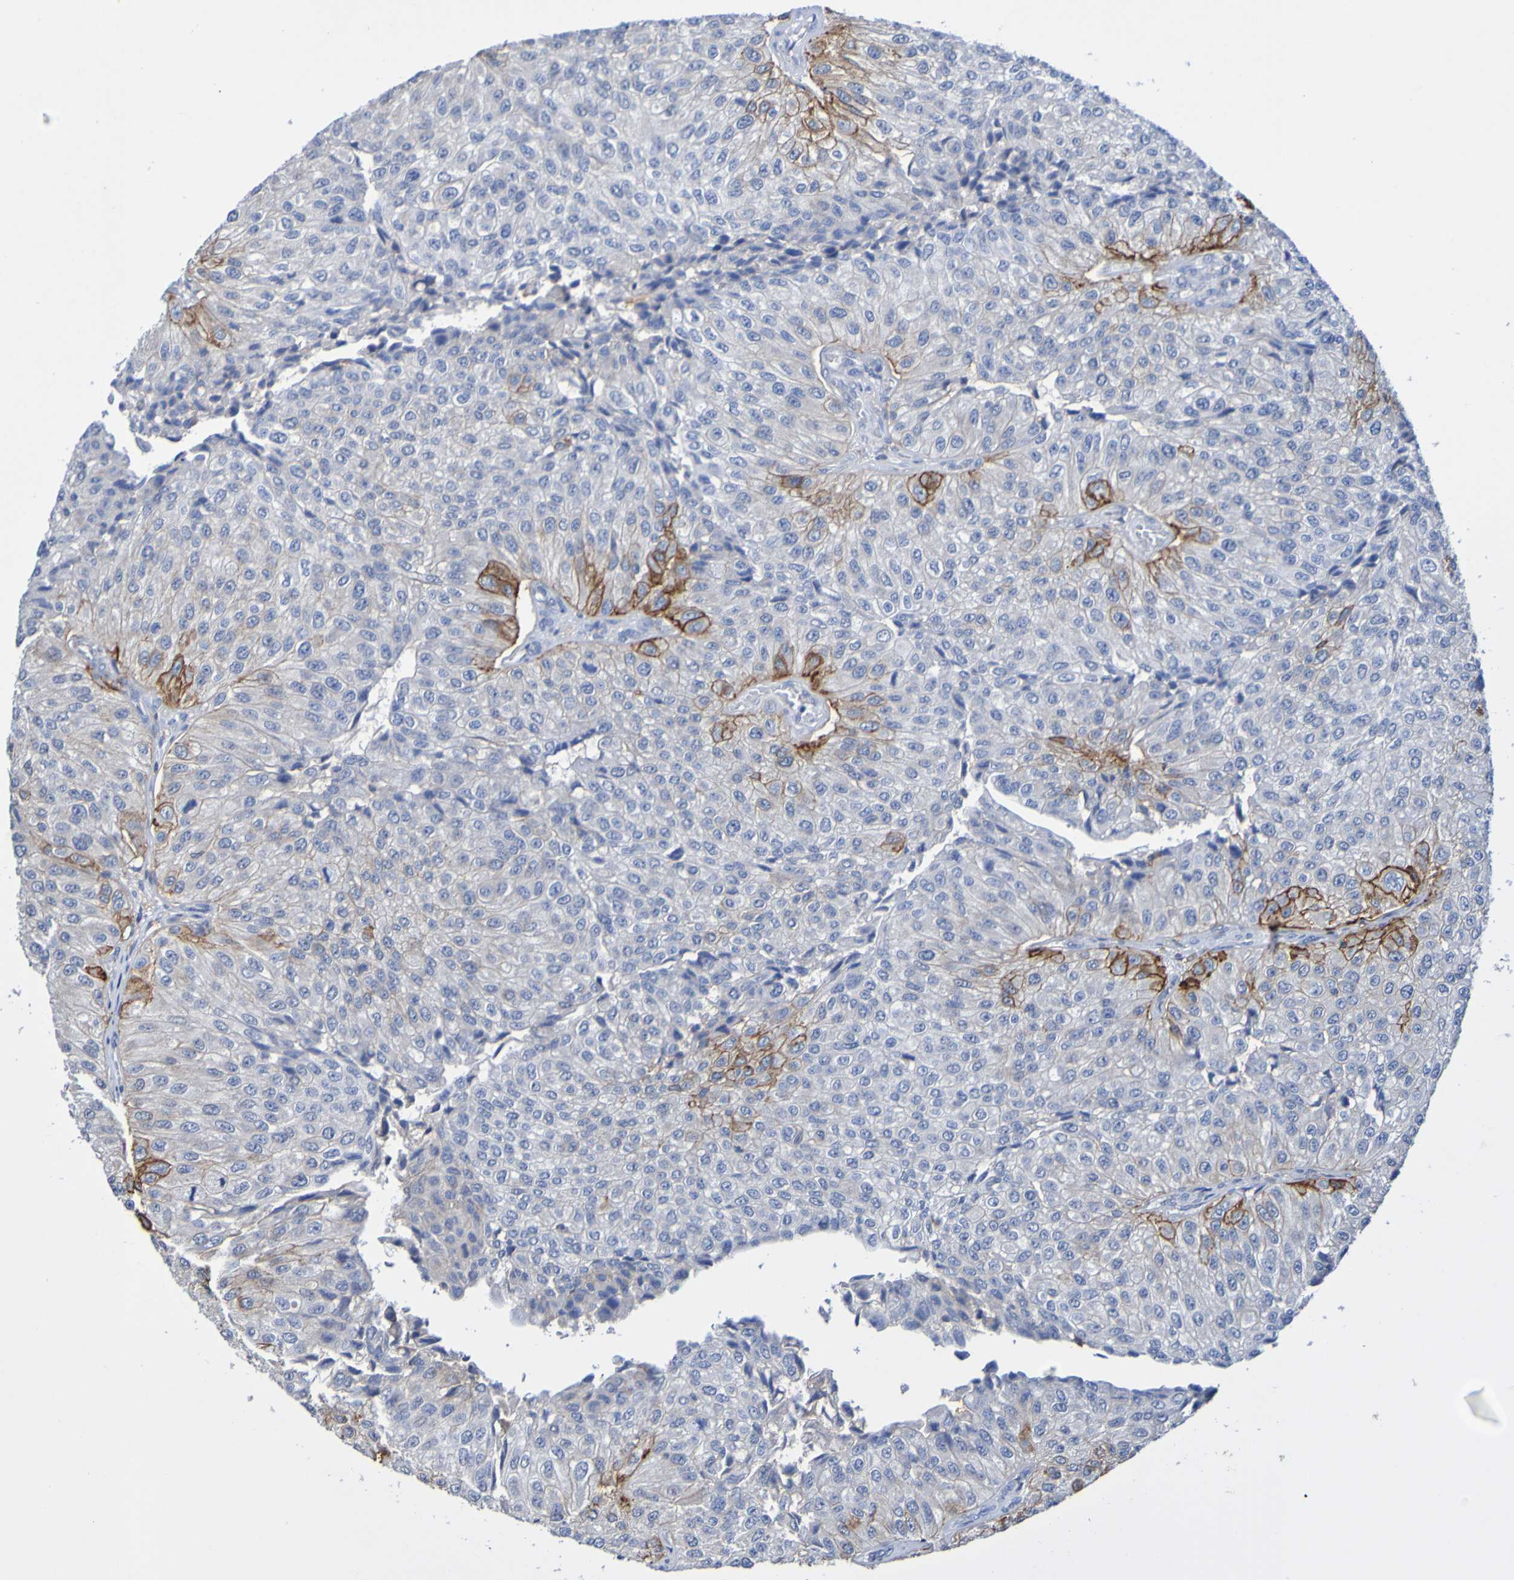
{"staining": {"intensity": "moderate", "quantity": "<25%", "location": "cytoplasmic/membranous"}, "tissue": "urothelial cancer", "cell_type": "Tumor cells", "image_type": "cancer", "snomed": [{"axis": "morphology", "description": "Urothelial carcinoma, High grade"}, {"axis": "topography", "description": "Kidney"}, {"axis": "topography", "description": "Urinary bladder"}], "caption": "IHC histopathology image of human urothelial carcinoma (high-grade) stained for a protein (brown), which displays low levels of moderate cytoplasmic/membranous staining in approximately <25% of tumor cells.", "gene": "SLC3A2", "patient": {"sex": "male", "age": 77}}